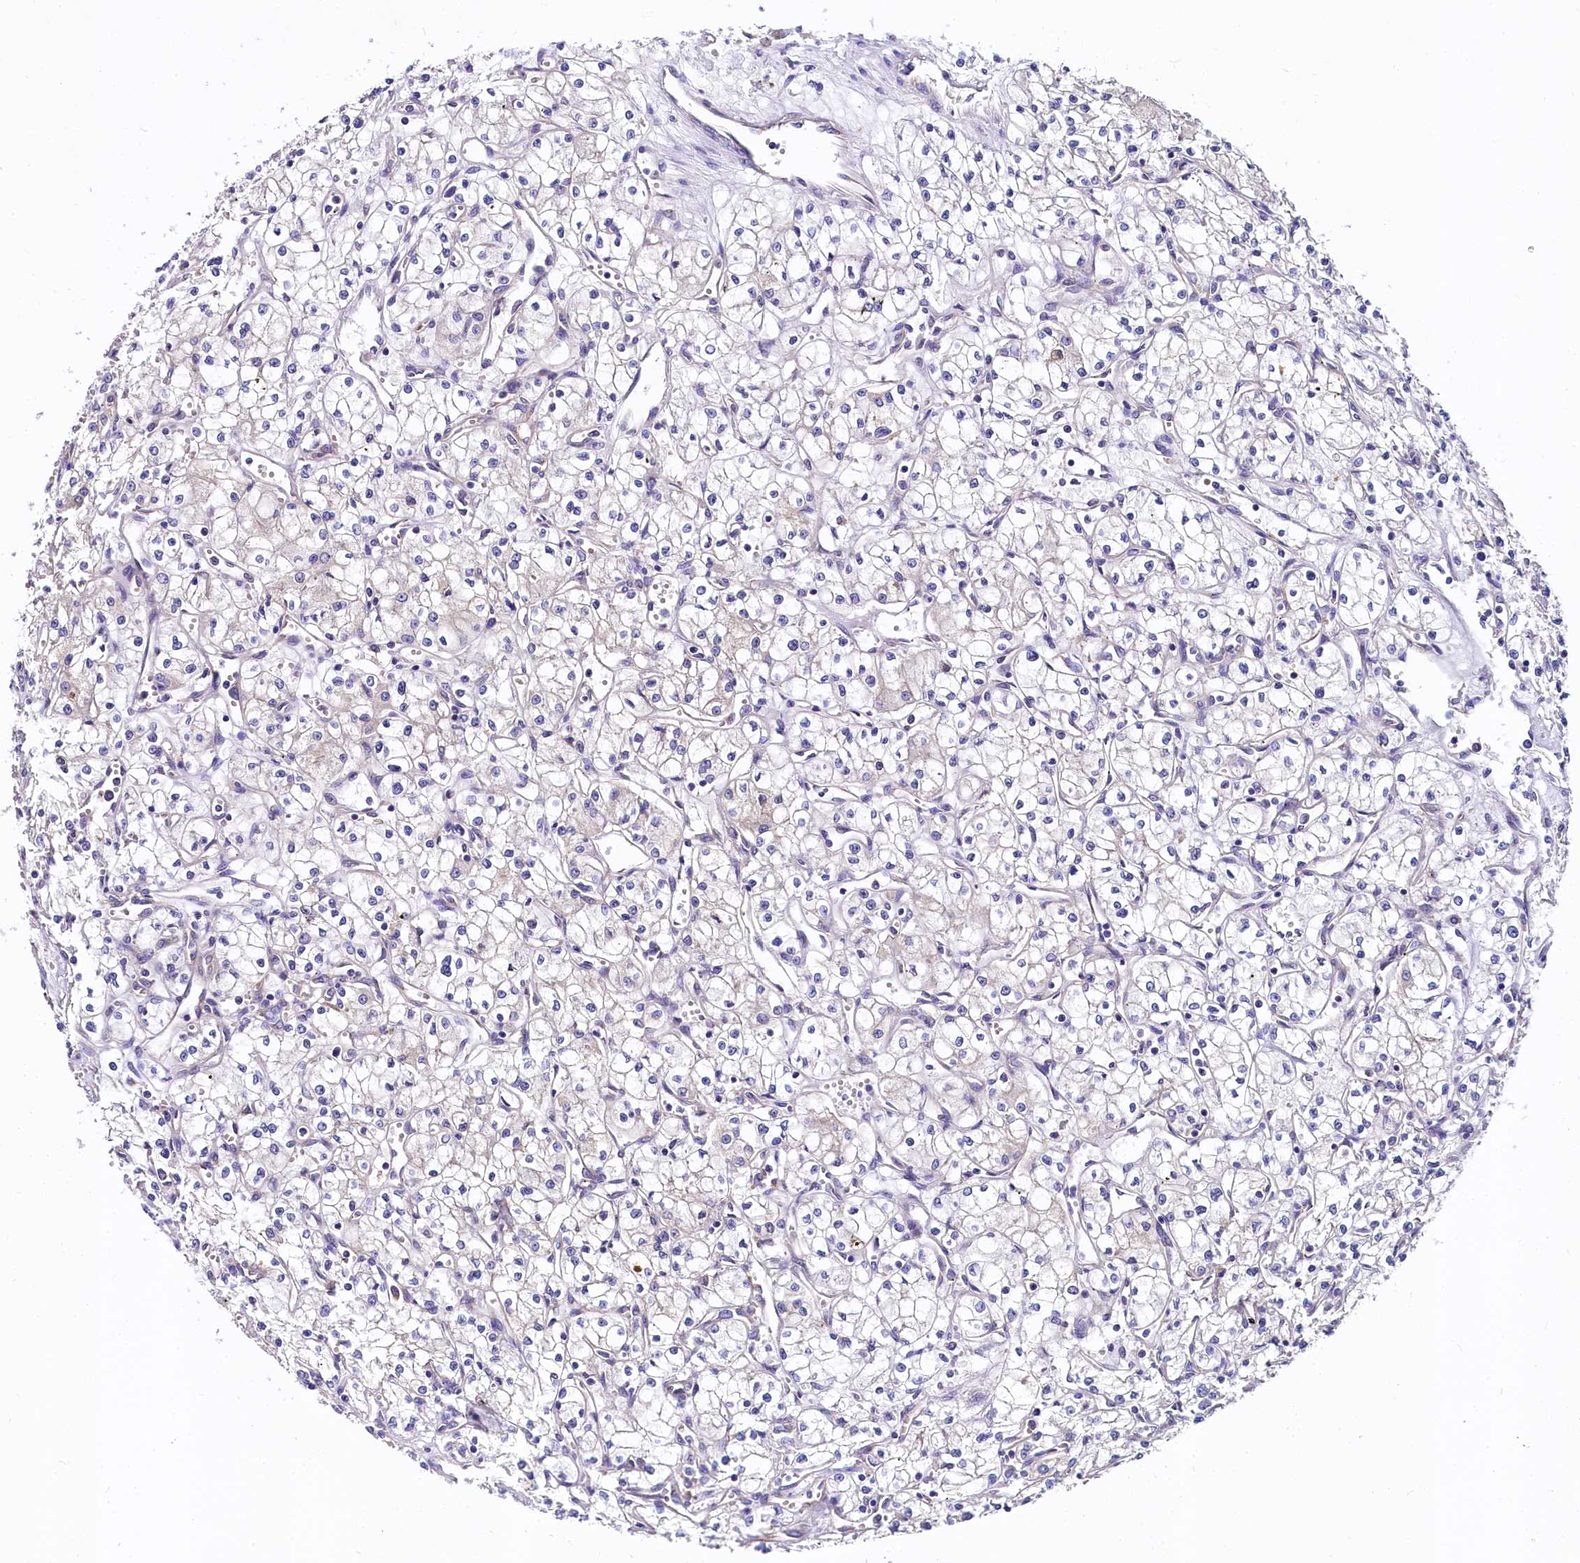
{"staining": {"intensity": "negative", "quantity": "none", "location": "none"}, "tissue": "renal cancer", "cell_type": "Tumor cells", "image_type": "cancer", "snomed": [{"axis": "morphology", "description": "Adenocarcinoma, NOS"}, {"axis": "topography", "description": "Kidney"}], "caption": "A histopathology image of adenocarcinoma (renal) stained for a protein exhibits no brown staining in tumor cells.", "gene": "QARS1", "patient": {"sex": "male", "age": 59}}